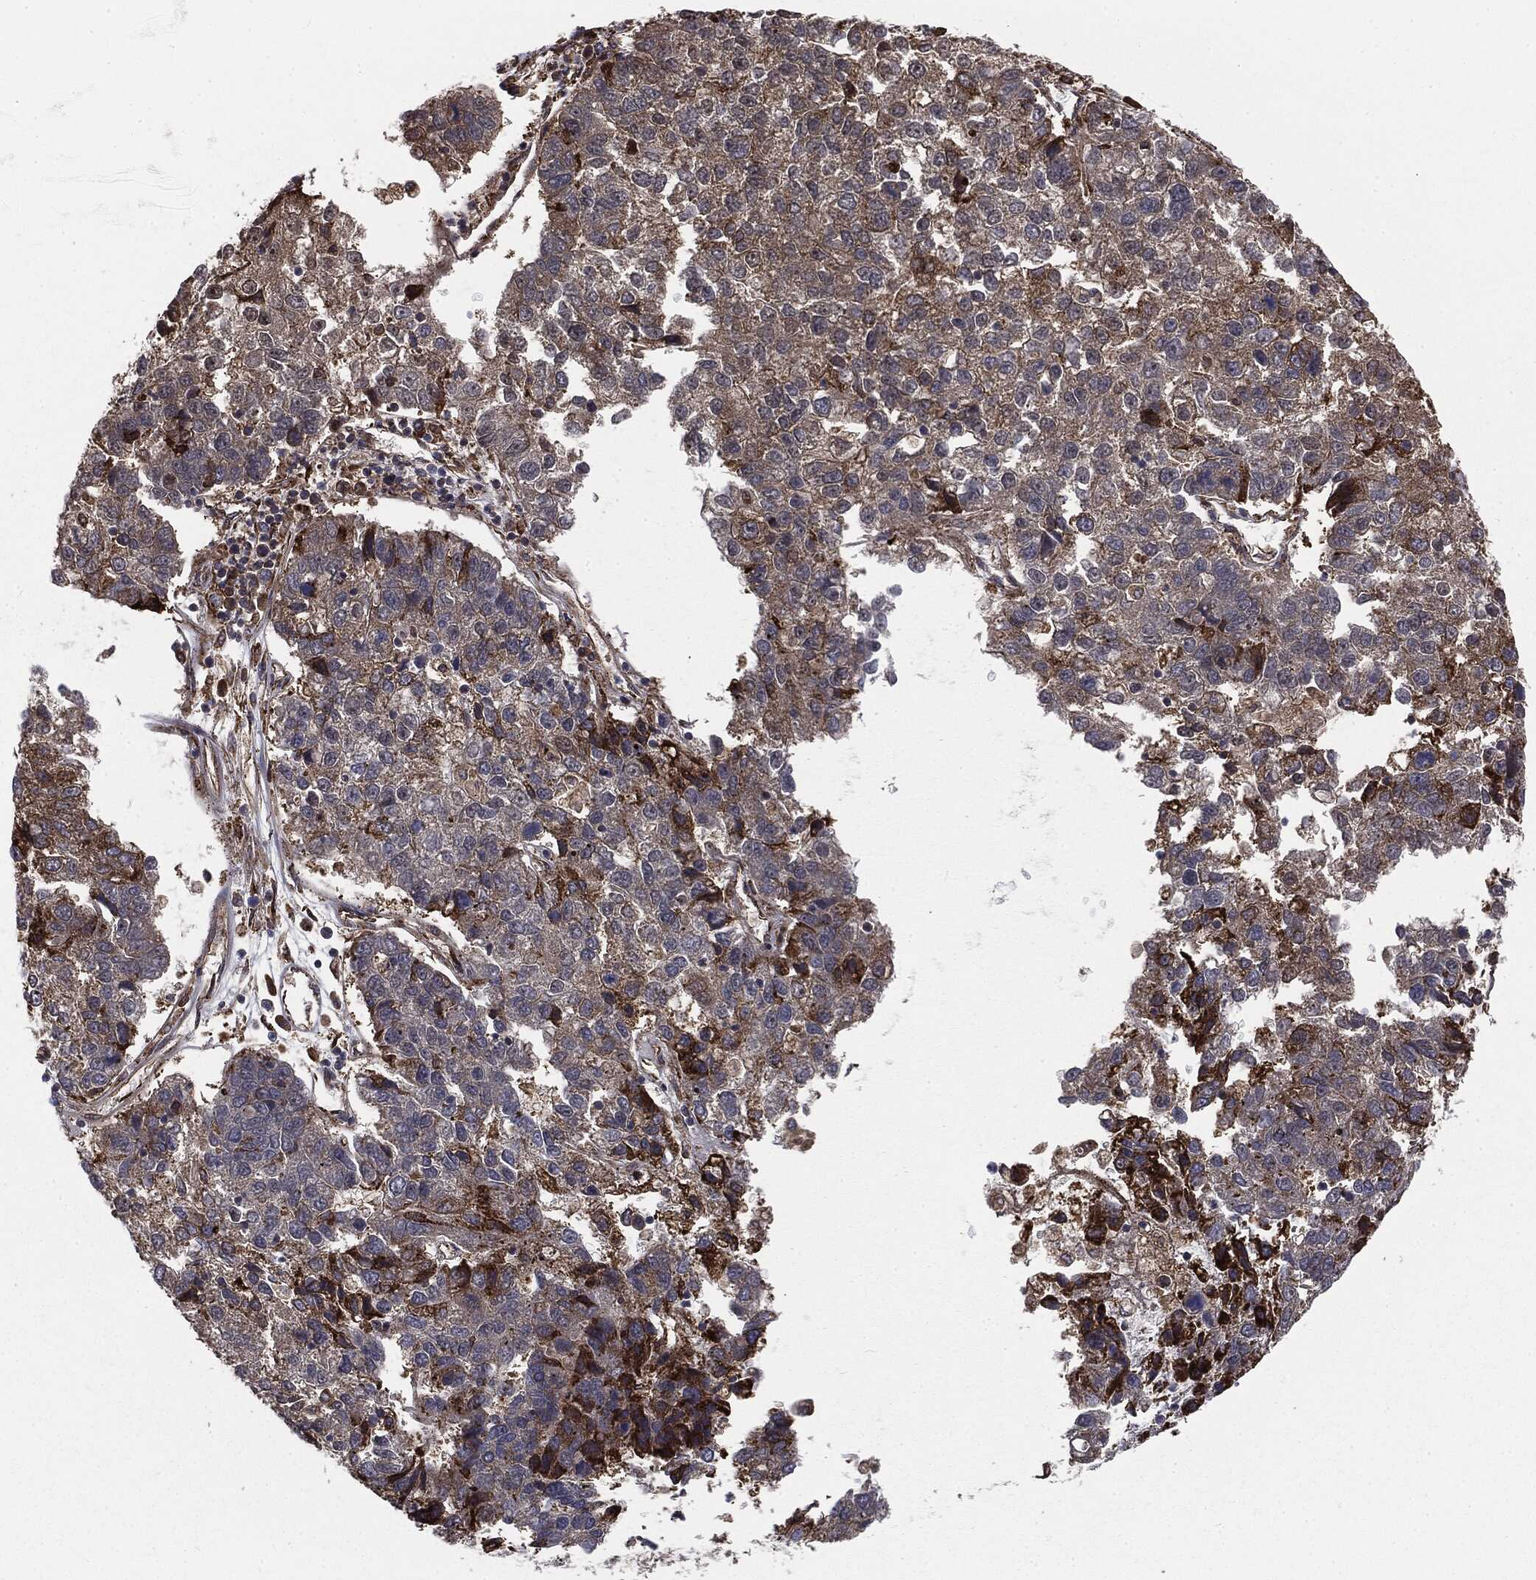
{"staining": {"intensity": "moderate", "quantity": "25%-75%", "location": "cytoplasmic/membranous"}, "tissue": "pancreatic cancer", "cell_type": "Tumor cells", "image_type": "cancer", "snomed": [{"axis": "morphology", "description": "Adenocarcinoma, NOS"}, {"axis": "topography", "description": "Pancreas"}], "caption": "IHC image of pancreatic cancer (adenocarcinoma) stained for a protein (brown), which exhibits medium levels of moderate cytoplasmic/membranous positivity in approximately 25%-75% of tumor cells.", "gene": "CYLD", "patient": {"sex": "female", "age": 61}}